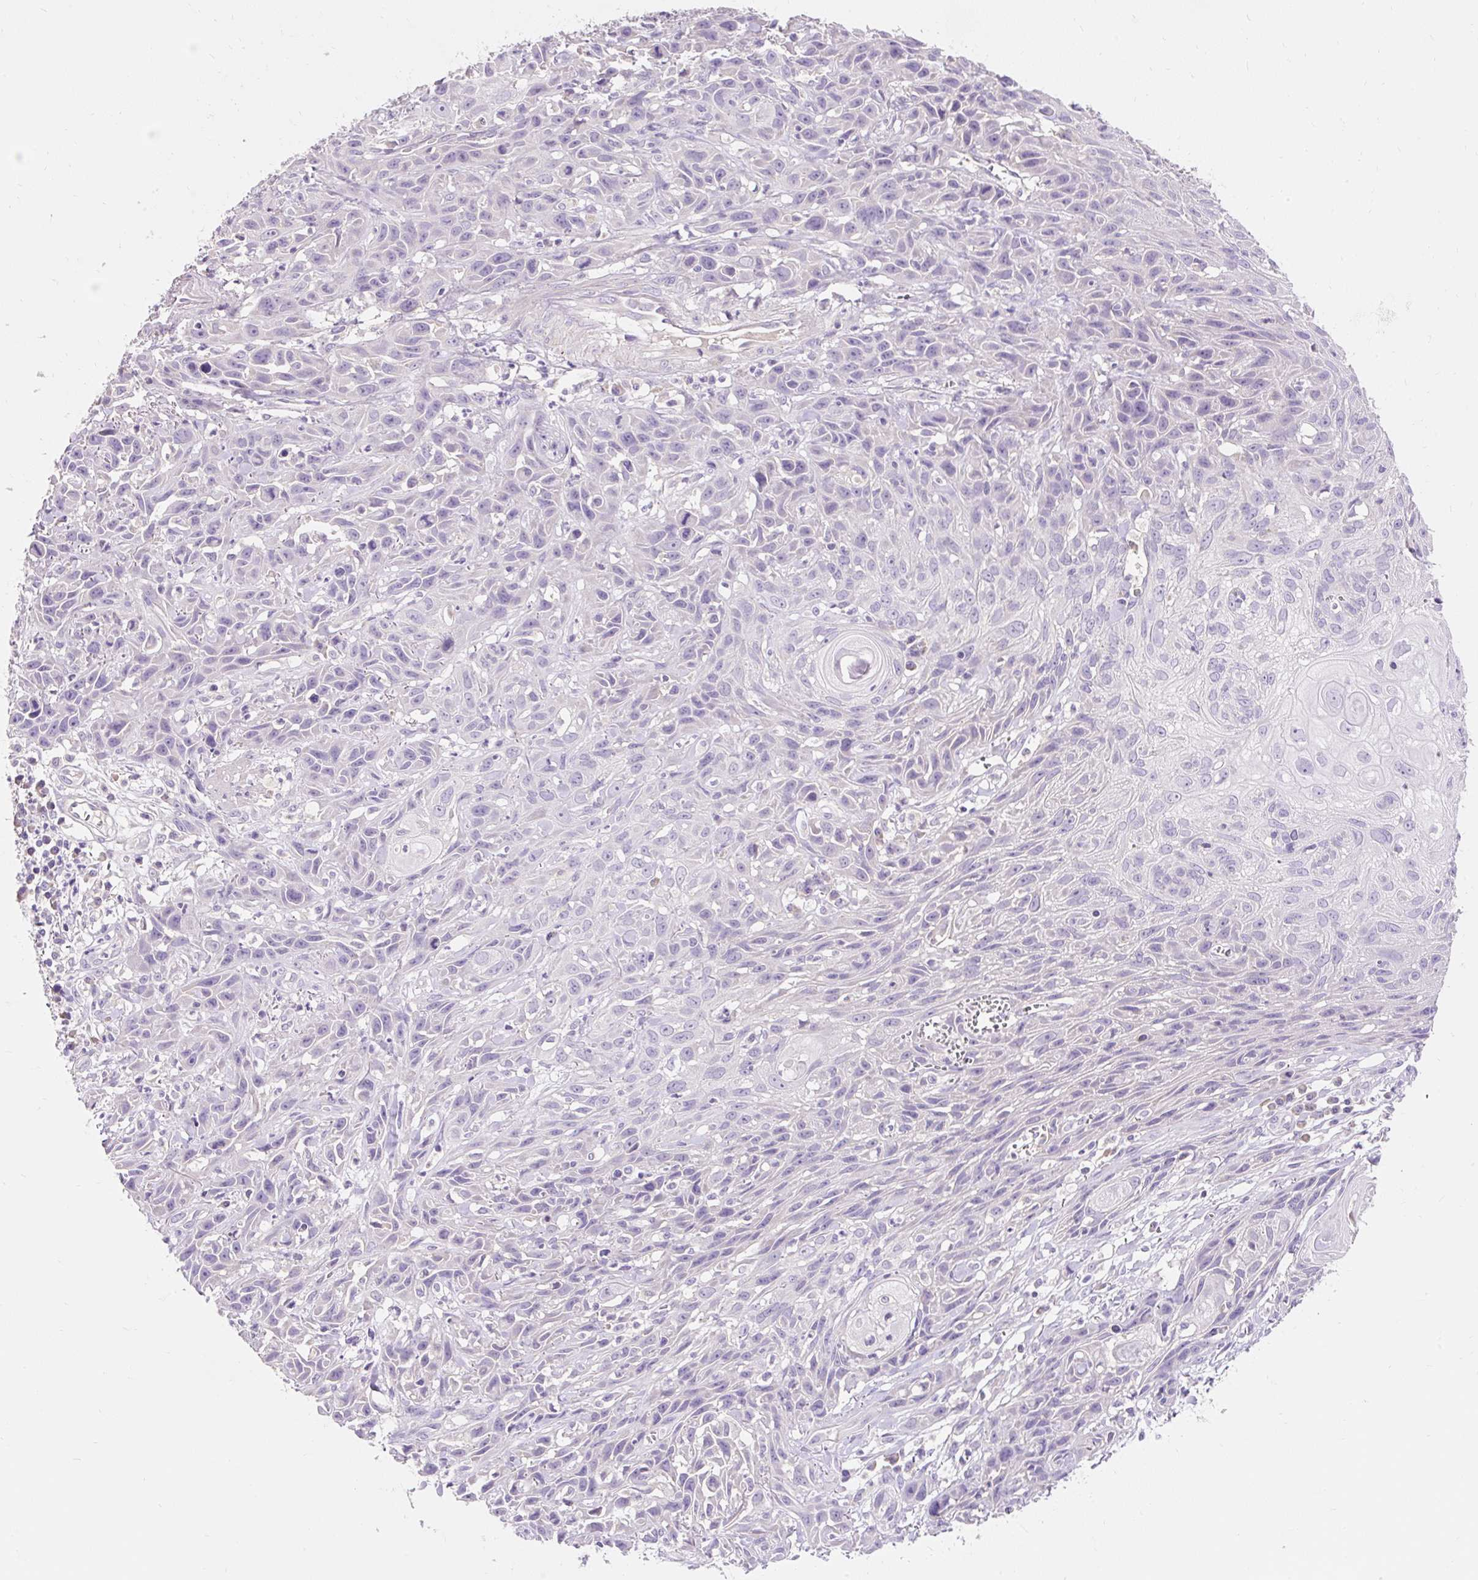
{"staining": {"intensity": "negative", "quantity": "none", "location": "none"}, "tissue": "skin cancer", "cell_type": "Tumor cells", "image_type": "cancer", "snomed": [{"axis": "morphology", "description": "Squamous cell carcinoma, NOS"}, {"axis": "topography", "description": "Skin"}, {"axis": "topography", "description": "Vulva"}], "caption": "Immunohistochemistry (IHC) image of neoplastic tissue: squamous cell carcinoma (skin) stained with DAB (3,3'-diaminobenzidine) reveals no significant protein expression in tumor cells. (DAB IHC visualized using brightfield microscopy, high magnification).", "gene": "PMAIP1", "patient": {"sex": "female", "age": 83}}